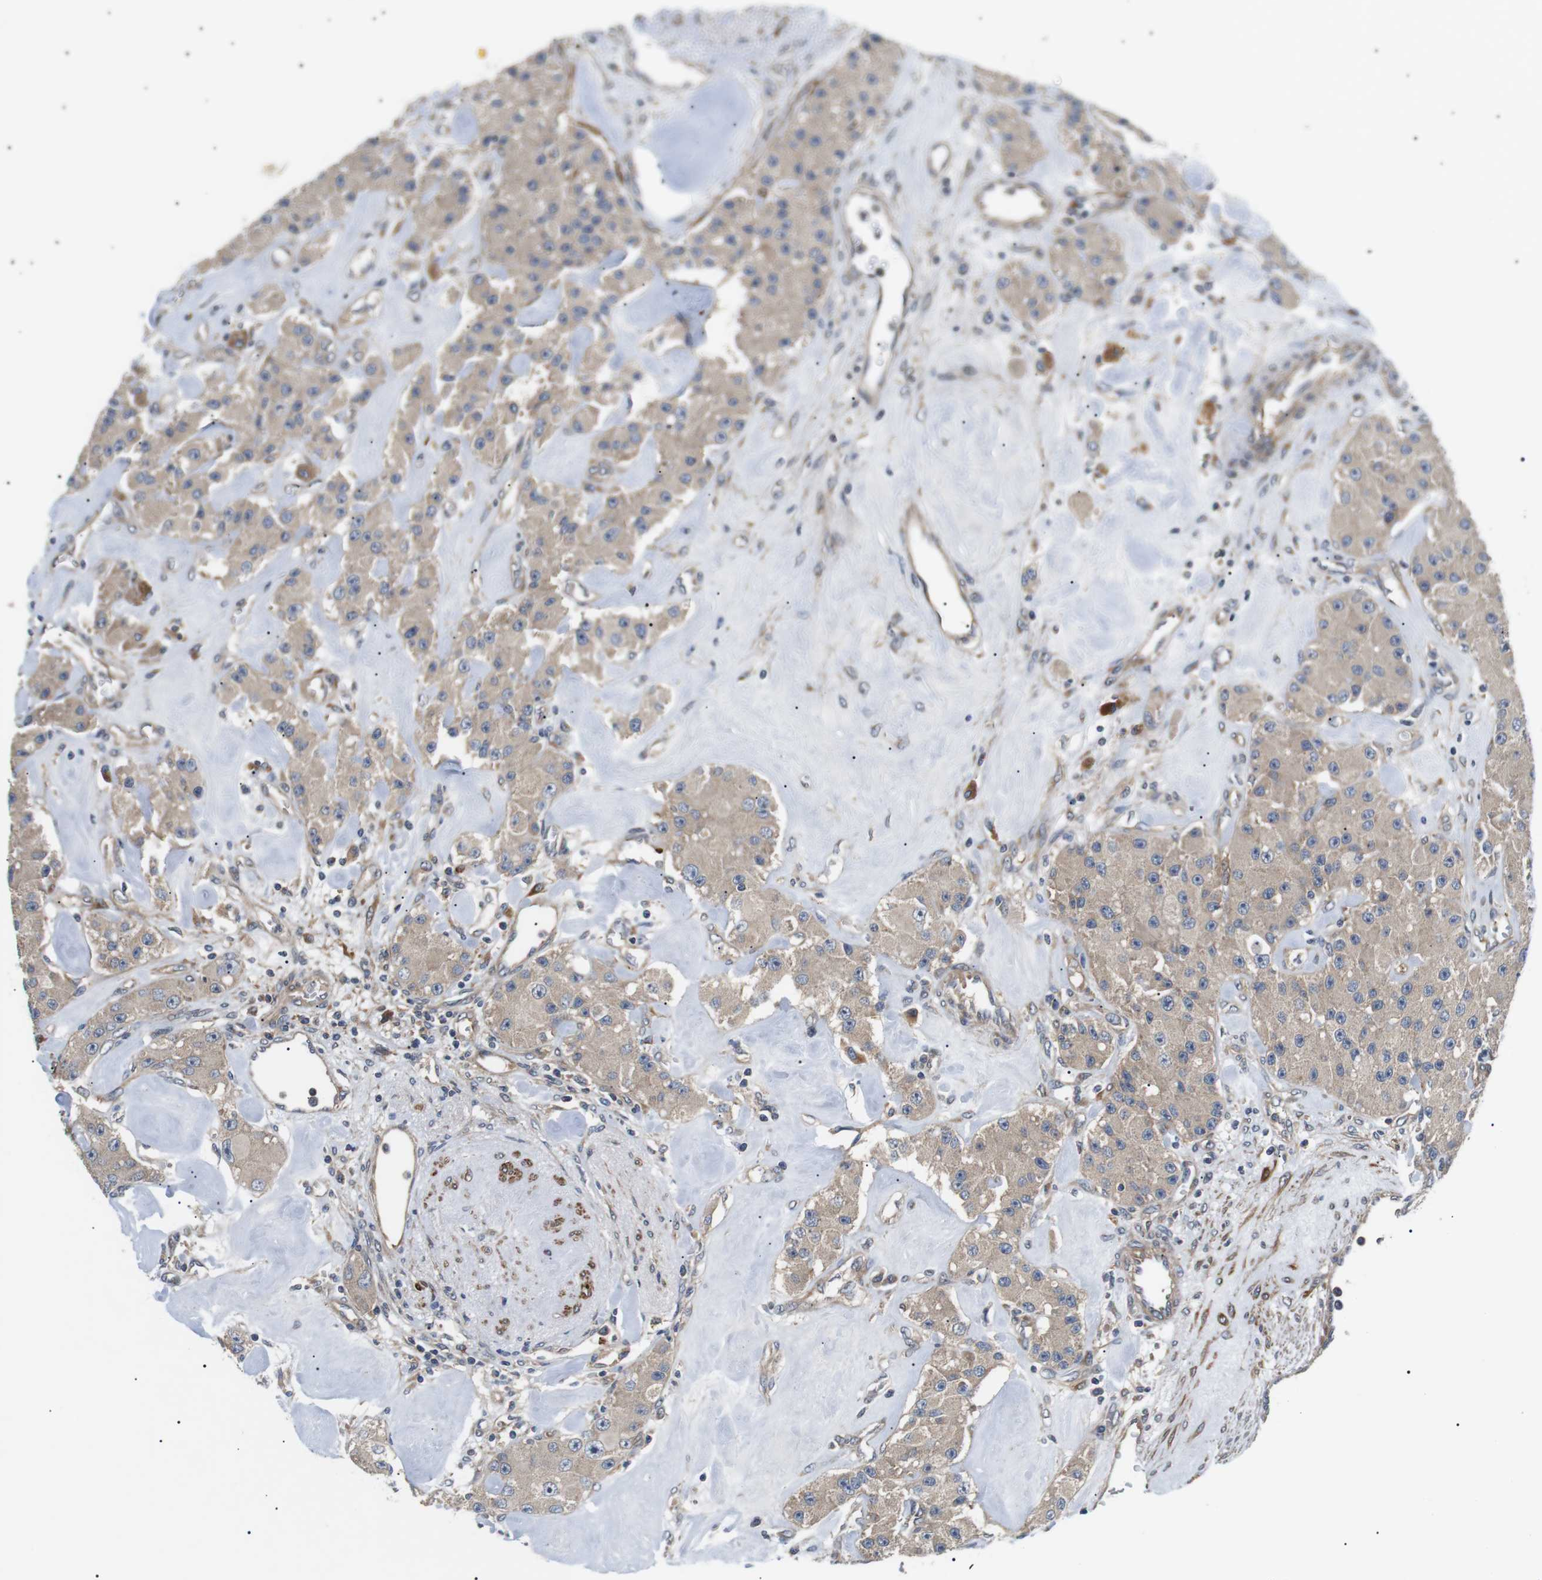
{"staining": {"intensity": "weak", "quantity": ">75%", "location": "cytoplasmic/membranous"}, "tissue": "carcinoid", "cell_type": "Tumor cells", "image_type": "cancer", "snomed": [{"axis": "morphology", "description": "Carcinoid, malignant, NOS"}, {"axis": "topography", "description": "Pancreas"}], "caption": "Weak cytoplasmic/membranous staining for a protein is identified in about >75% of tumor cells of carcinoid using IHC.", "gene": "DIPK1A", "patient": {"sex": "male", "age": 41}}